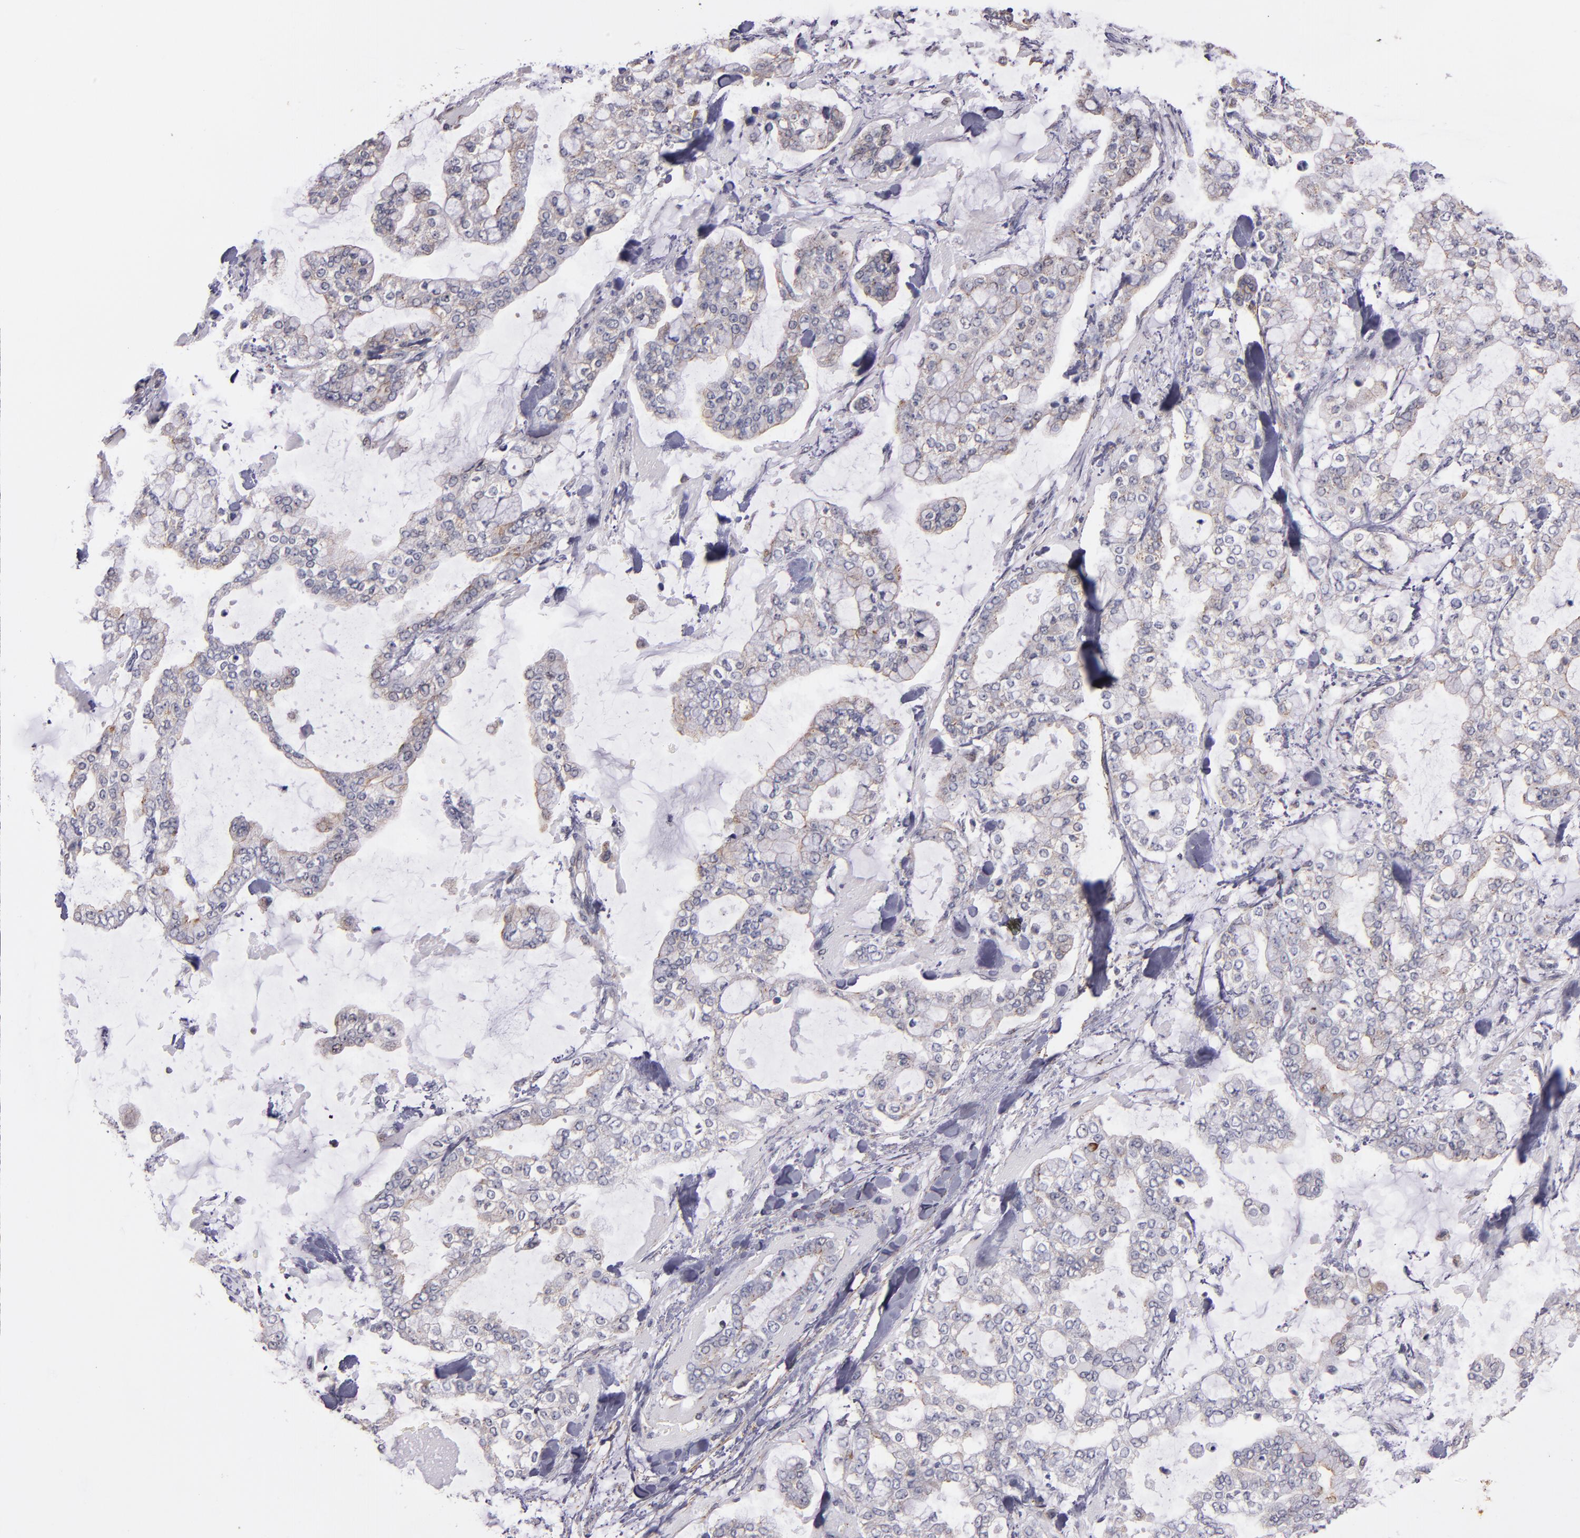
{"staining": {"intensity": "weak", "quantity": ">75%", "location": "cytoplasmic/membranous"}, "tissue": "stomach cancer", "cell_type": "Tumor cells", "image_type": "cancer", "snomed": [{"axis": "morphology", "description": "Normal tissue, NOS"}, {"axis": "morphology", "description": "Adenocarcinoma, NOS"}, {"axis": "topography", "description": "Stomach, upper"}, {"axis": "topography", "description": "Stomach"}], "caption": "A brown stain shows weak cytoplasmic/membranous positivity of a protein in human stomach adenocarcinoma tumor cells.", "gene": "SYP", "patient": {"sex": "male", "age": 76}}